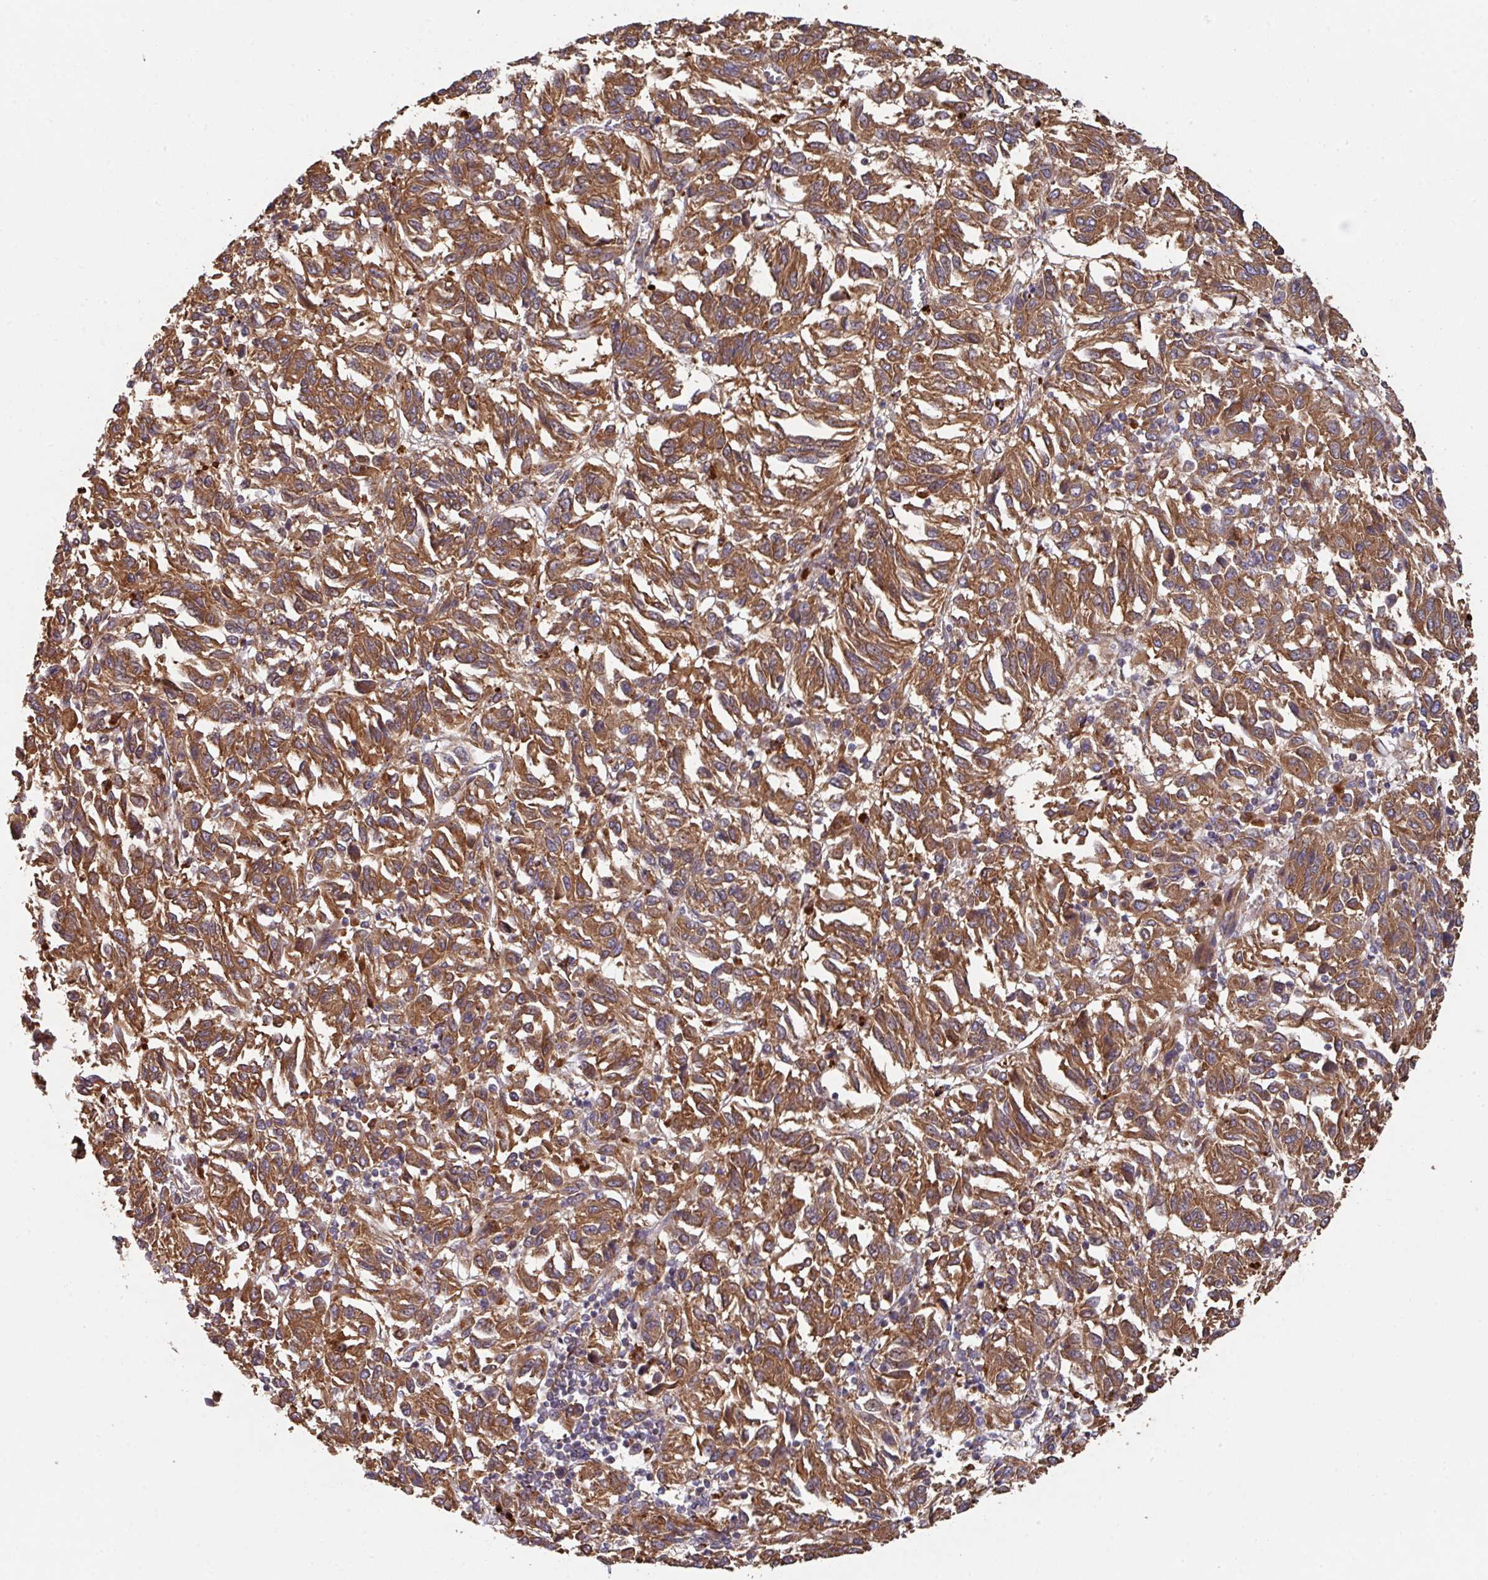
{"staining": {"intensity": "moderate", "quantity": ">75%", "location": "cytoplasmic/membranous"}, "tissue": "melanoma", "cell_type": "Tumor cells", "image_type": "cancer", "snomed": [{"axis": "morphology", "description": "Malignant melanoma, Metastatic site"}, {"axis": "topography", "description": "Lung"}], "caption": "DAB immunohistochemical staining of melanoma exhibits moderate cytoplasmic/membranous protein staining in about >75% of tumor cells.", "gene": "TRIM14", "patient": {"sex": "male", "age": 64}}